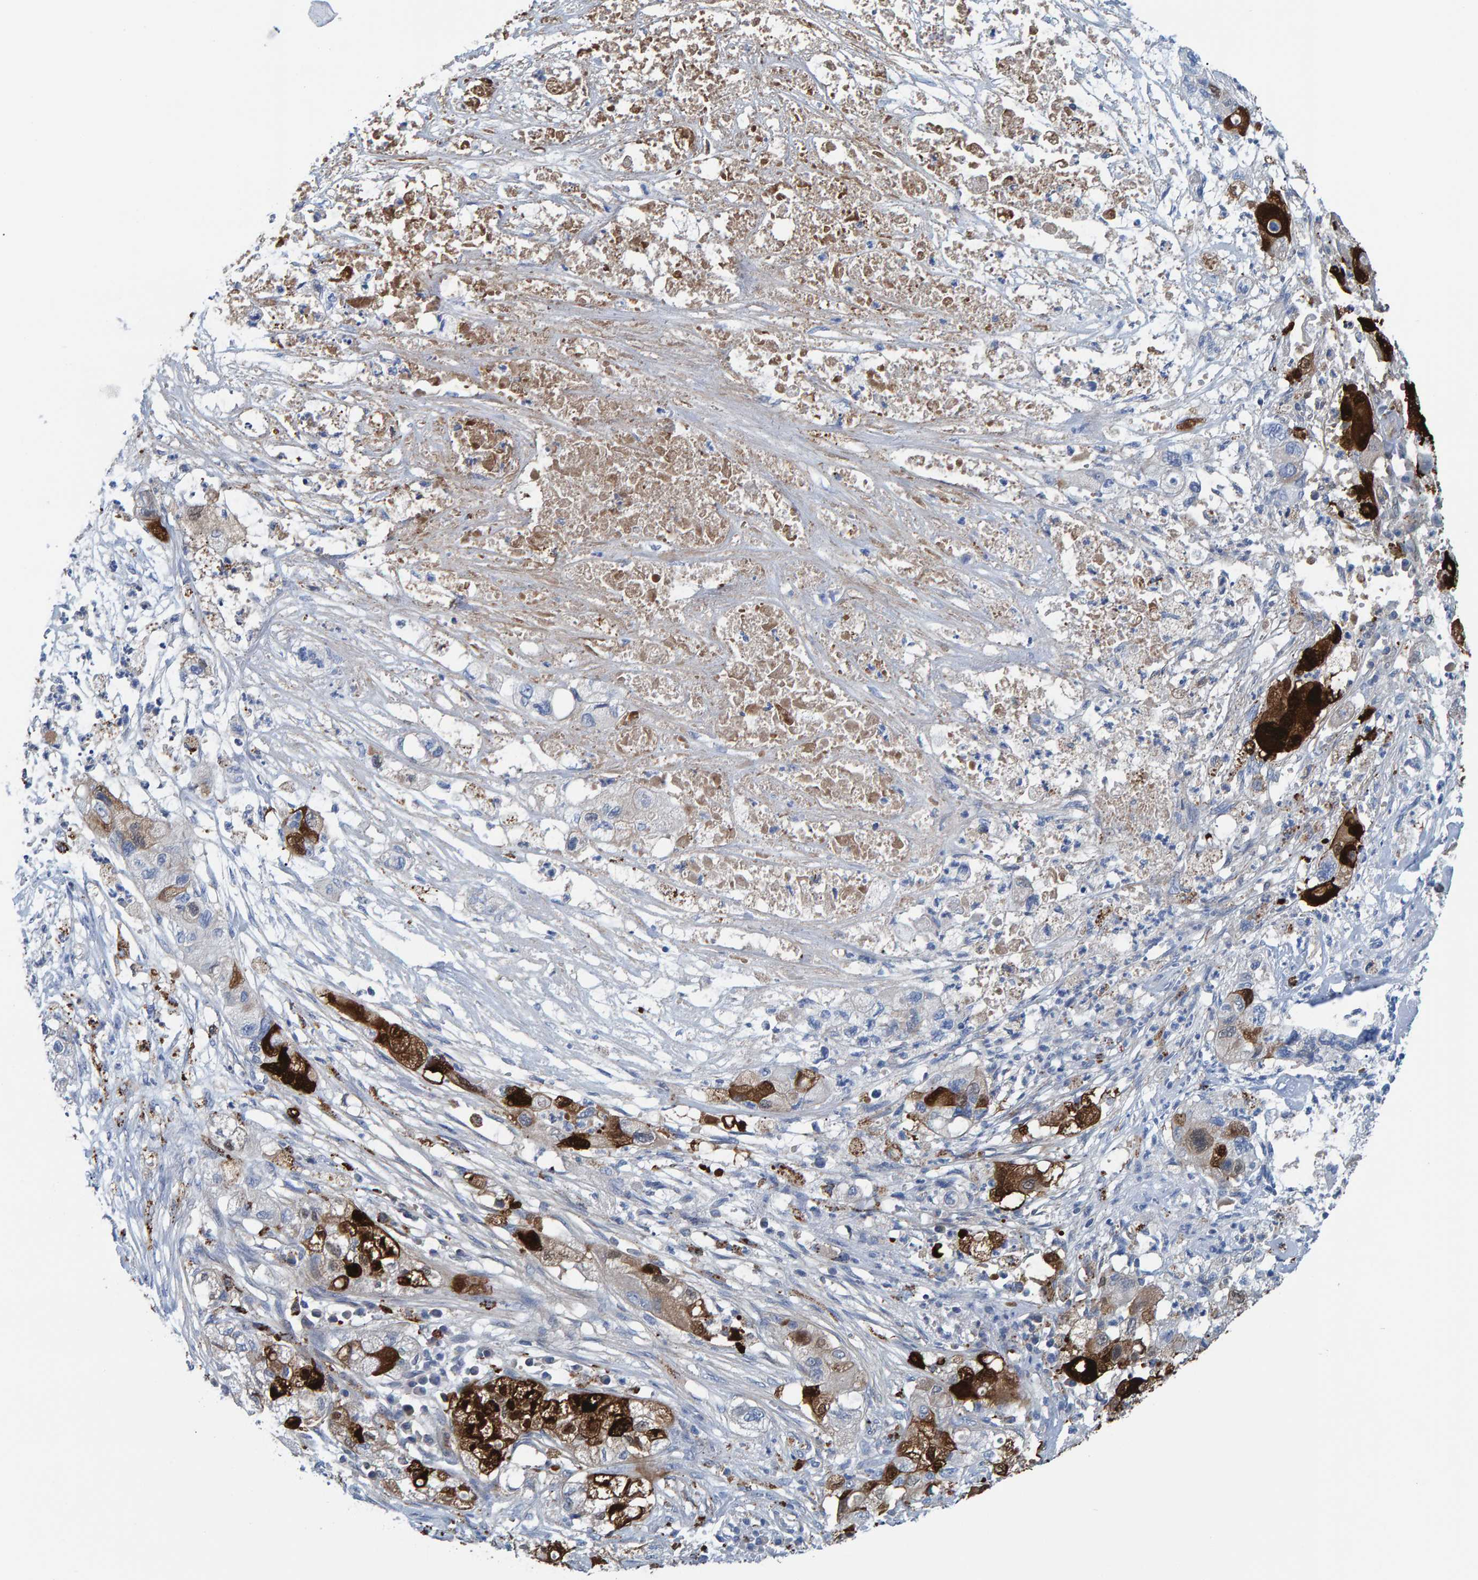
{"staining": {"intensity": "strong", "quantity": "25%-75%", "location": "cytoplasmic/membranous,nuclear"}, "tissue": "pancreatic cancer", "cell_type": "Tumor cells", "image_type": "cancer", "snomed": [{"axis": "morphology", "description": "Adenocarcinoma, NOS"}, {"axis": "topography", "description": "Pancreas"}], "caption": "DAB (3,3'-diaminobenzidine) immunohistochemical staining of adenocarcinoma (pancreatic) shows strong cytoplasmic/membranous and nuclear protein expression in approximately 25%-75% of tumor cells. (DAB = brown stain, brightfield microscopy at high magnification).", "gene": "IDO1", "patient": {"sex": "female", "age": 78}}